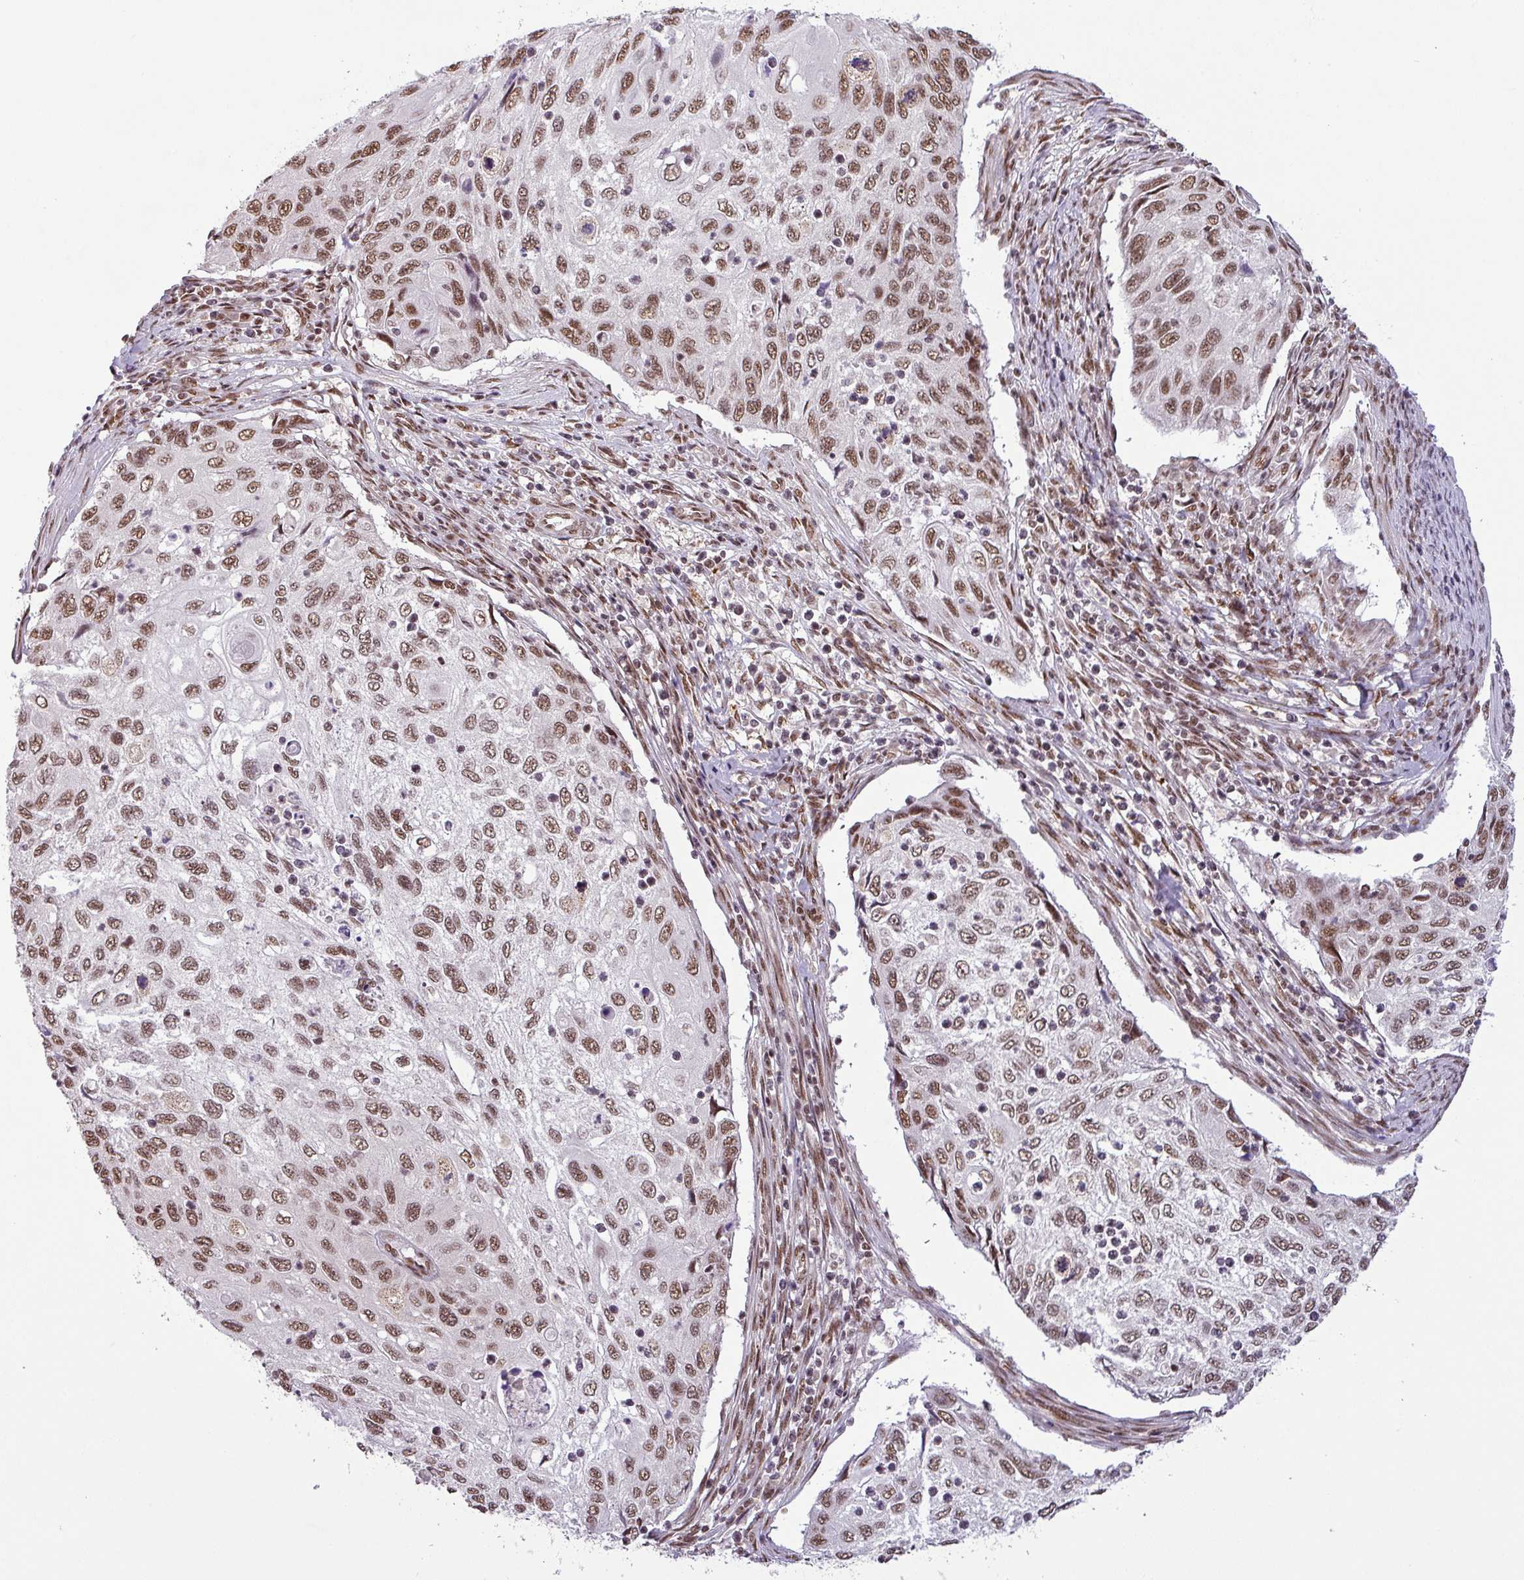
{"staining": {"intensity": "moderate", "quantity": ">75%", "location": "nuclear"}, "tissue": "cervical cancer", "cell_type": "Tumor cells", "image_type": "cancer", "snomed": [{"axis": "morphology", "description": "Squamous cell carcinoma, NOS"}, {"axis": "topography", "description": "Cervix"}], "caption": "Protein analysis of cervical cancer (squamous cell carcinoma) tissue shows moderate nuclear staining in approximately >75% of tumor cells.", "gene": "SRSF2", "patient": {"sex": "female", "age": 70}}